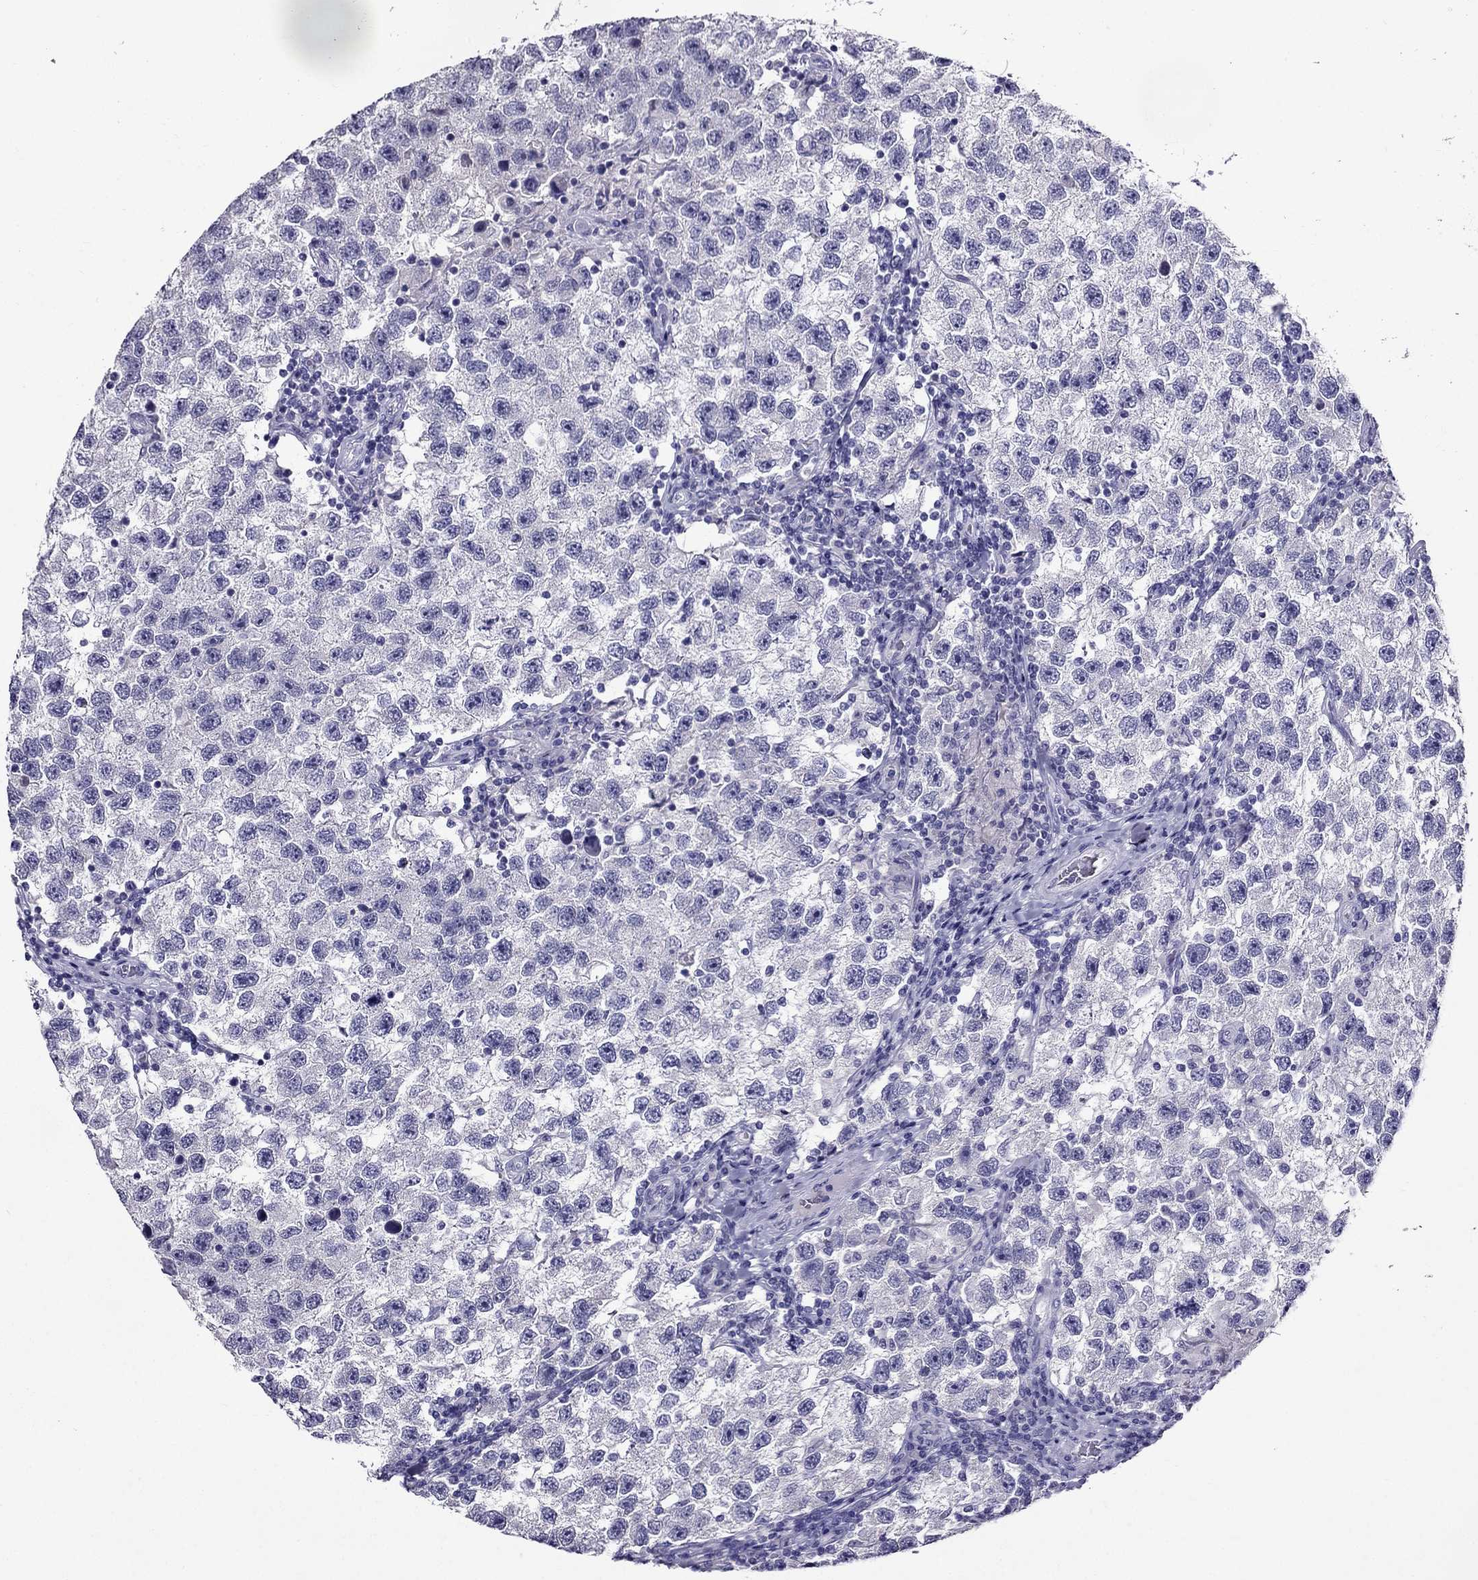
{"staining": {"intensity": "negative", "quantity": "none", "location": "none"}, "tissue": "testis cancer", "cell_type": "Tumor cells", "image_type": "cancer", "snomed": [{"axis": "morphology", "description": "Seminoma, NOS"}, {"axis": "topography", "description": "Testis"}], "caption": "DAB (3,3'-diaminobenzidine) immunohistochemical staining of seminoma (testis) demonstrates no significant staining in tumor cells.", "gene": "ZNF541", "patient": {"sex": "male", "age": 26}}